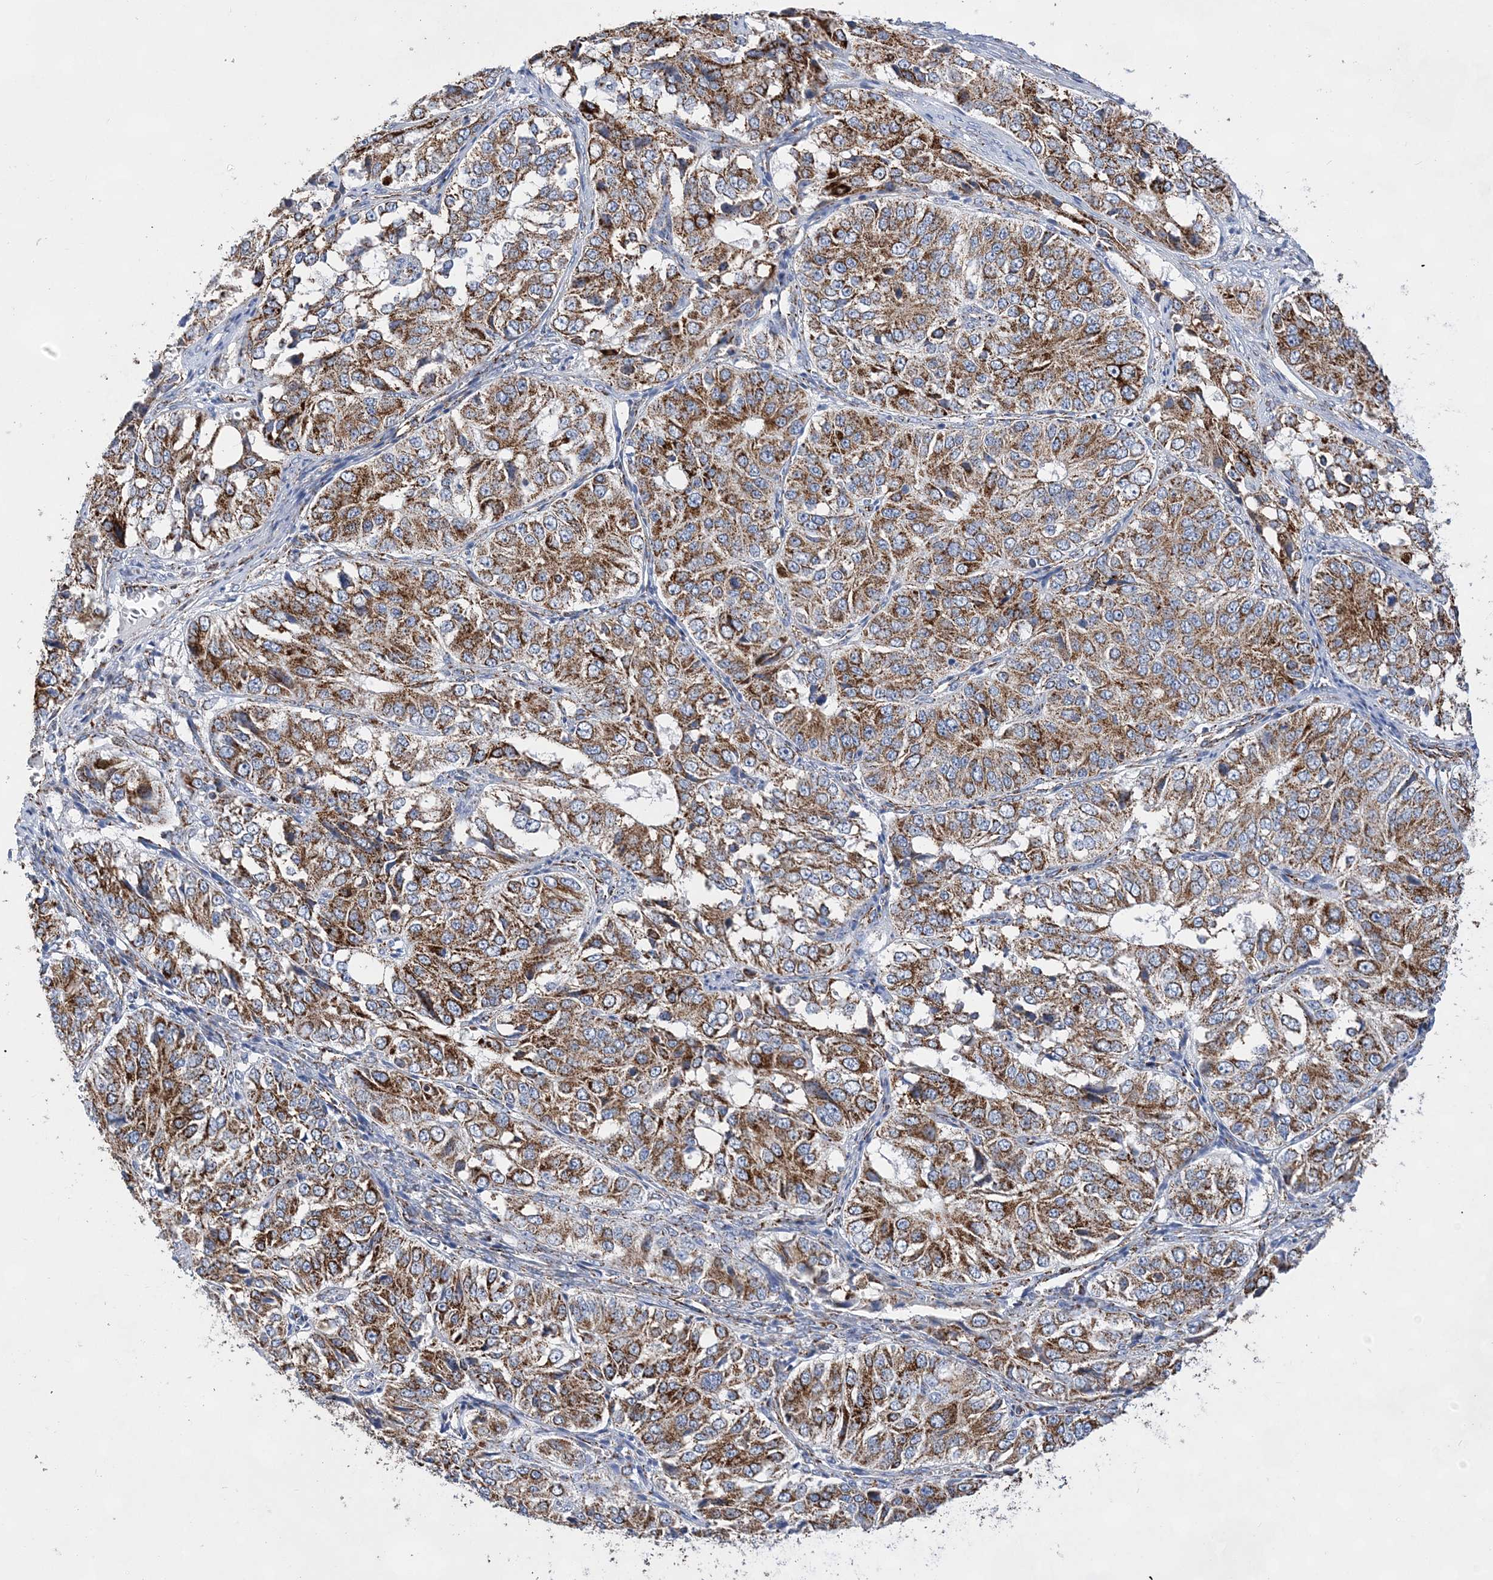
{"staining": {"intensity": "strong", "quantity": ">75%", "location": "cytoplasmic/membranous"}, "tissue": "ovarian cancer", "cell_type": "Tumor cells", "image_type": "cancer", "snomed": [{"axis": "morphology", "description": "Carcinoma, endometroid"}, {"axis": "topography", "description": "Ovary"}], "caption": "Protein staining of ovarian cancer tissue reveals strong cytoplasmic/membranous expression in approximately >75% of tumor cells.", "gene": "ACOT9", "patient": {"sex": "female", "age": 51}}